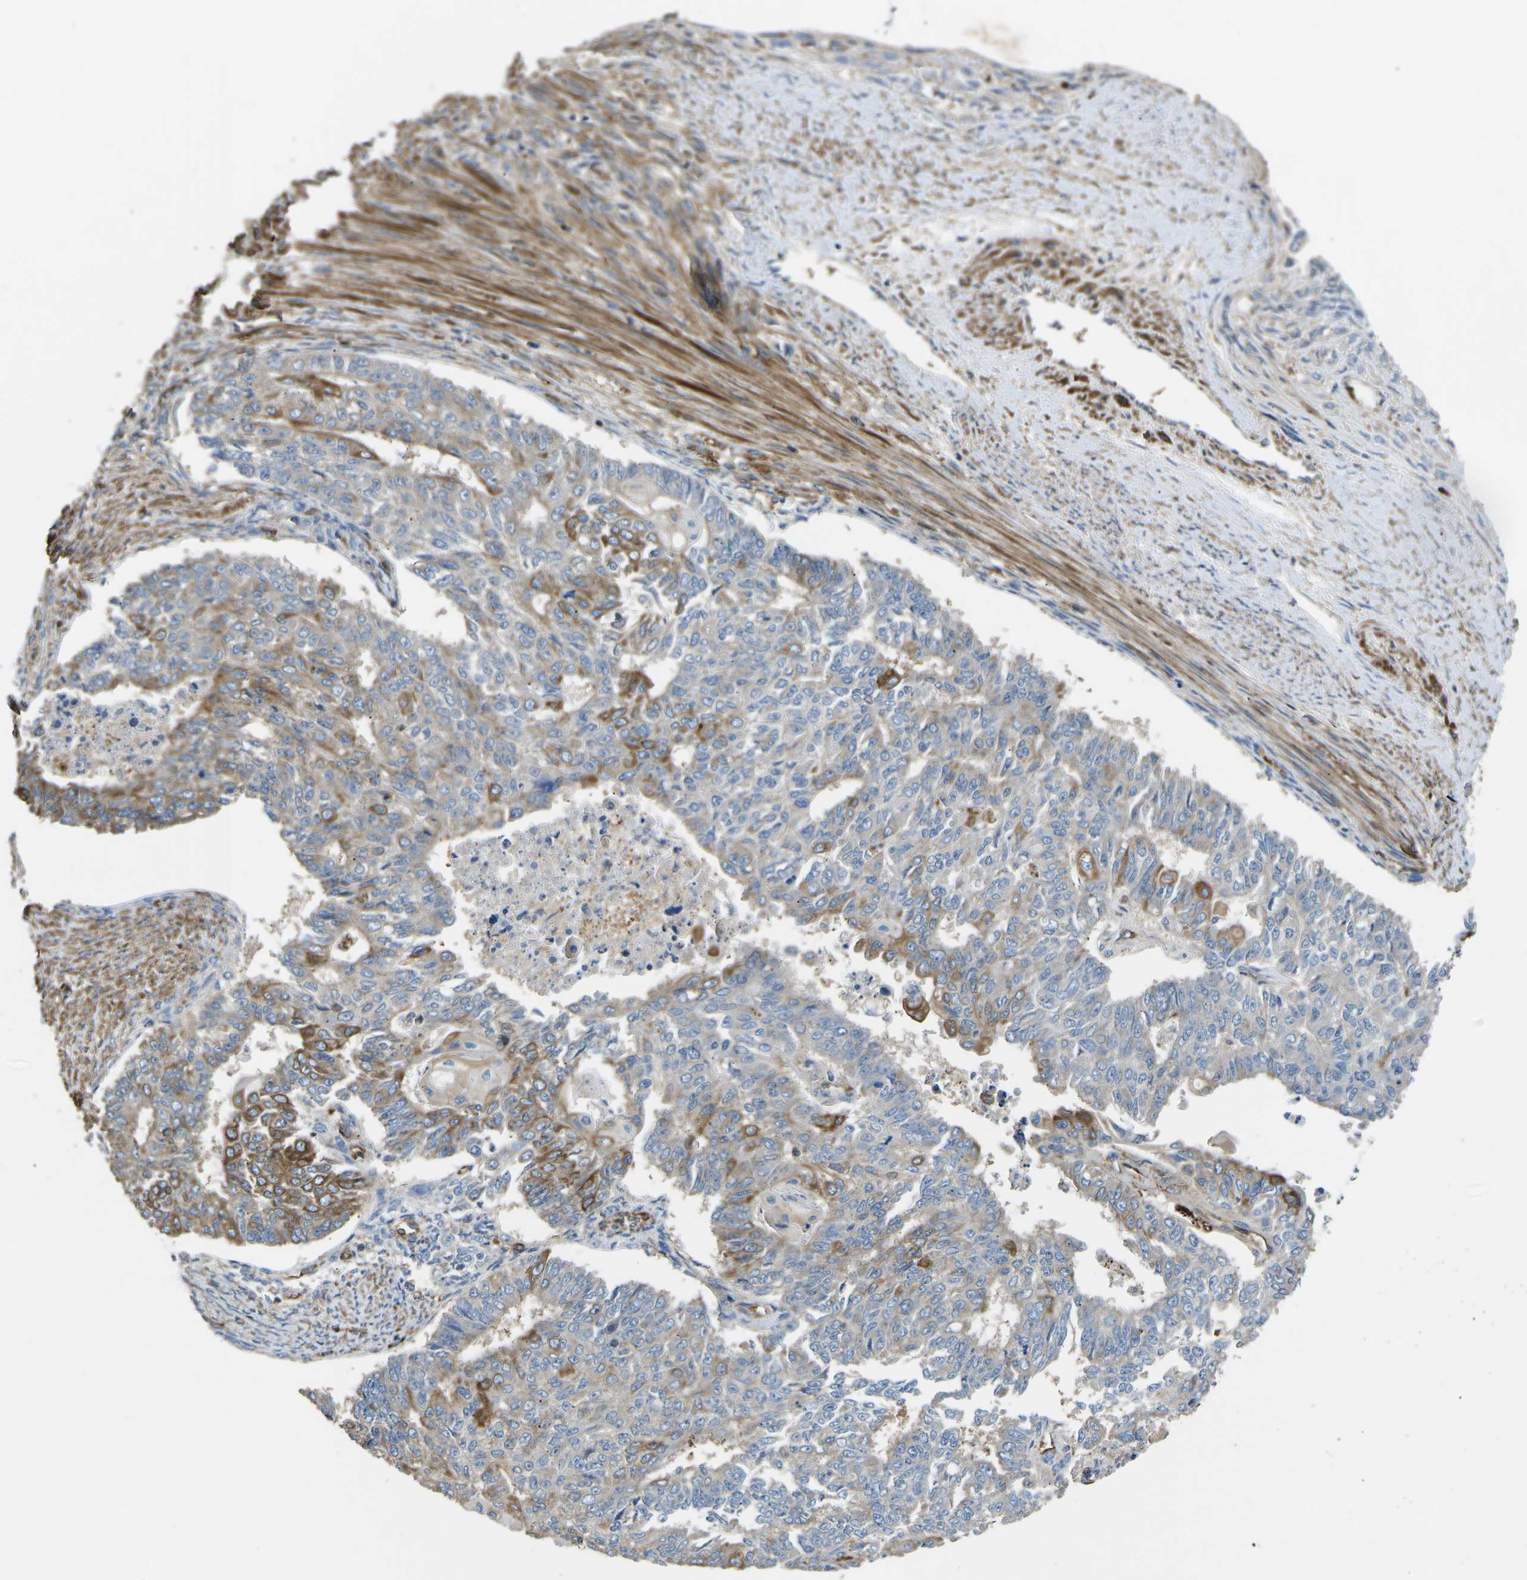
{"staining": {"intensity": "moderate", "quantity": "<25%", "location": "cytoplasmic/membranous"}, "tissue": "endometrial cancer", "cell_type": "Tumor cells", "image_type": "cancer", "snomed": [{"axis": "morphology", "description": "Adenocarcinoma, NOS"}, {"axis": "topography", "description": "Endometrium"}], "caption": "The immunohistochemical stain highlights moderate cytoplasmic/membranous staining in tumor cells of endometrial cancer tissue.", "gene": "KCNJ15", "patient": {"sex": "female", "age": 32}}